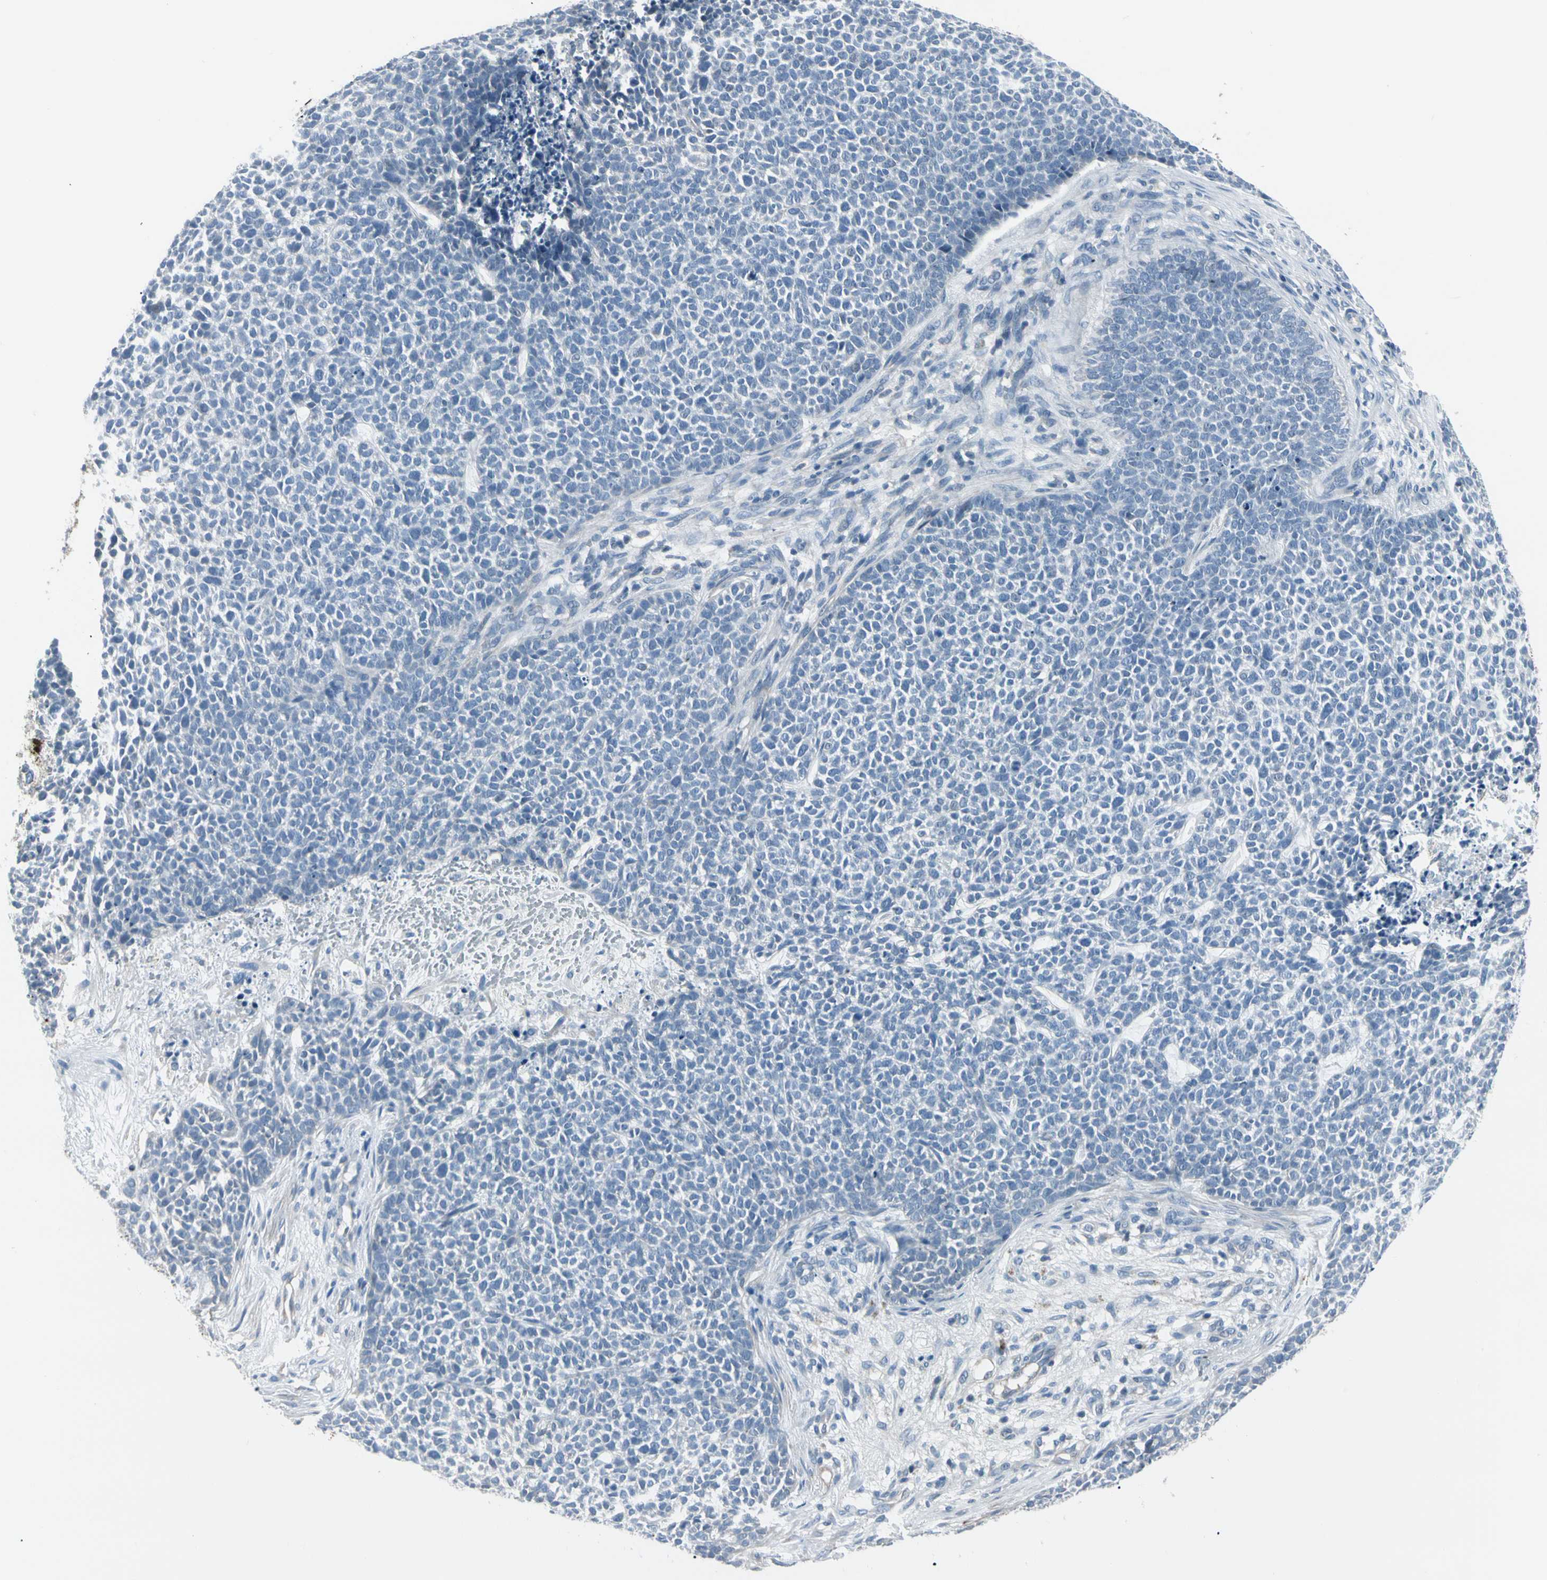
{"staining": {"intensity": "negative", "quantity": "none", "location": "none"}, "tissue": "skin cancer", "cell_type": "Tumor cells", "image_type": "cancer", "snomed": [{"axis": "morphology", "description": "Basal cell carcinoma"}, {"axis": "topography", "description": "Skin"}], "caption": "Immunohistochemistry of human basal cell carcinoma (skin) displays no staining in tumor cells. Nuclei are stained in blue.", "gene": "PIGR", "patient": {"sex": "female", "age": 84}}